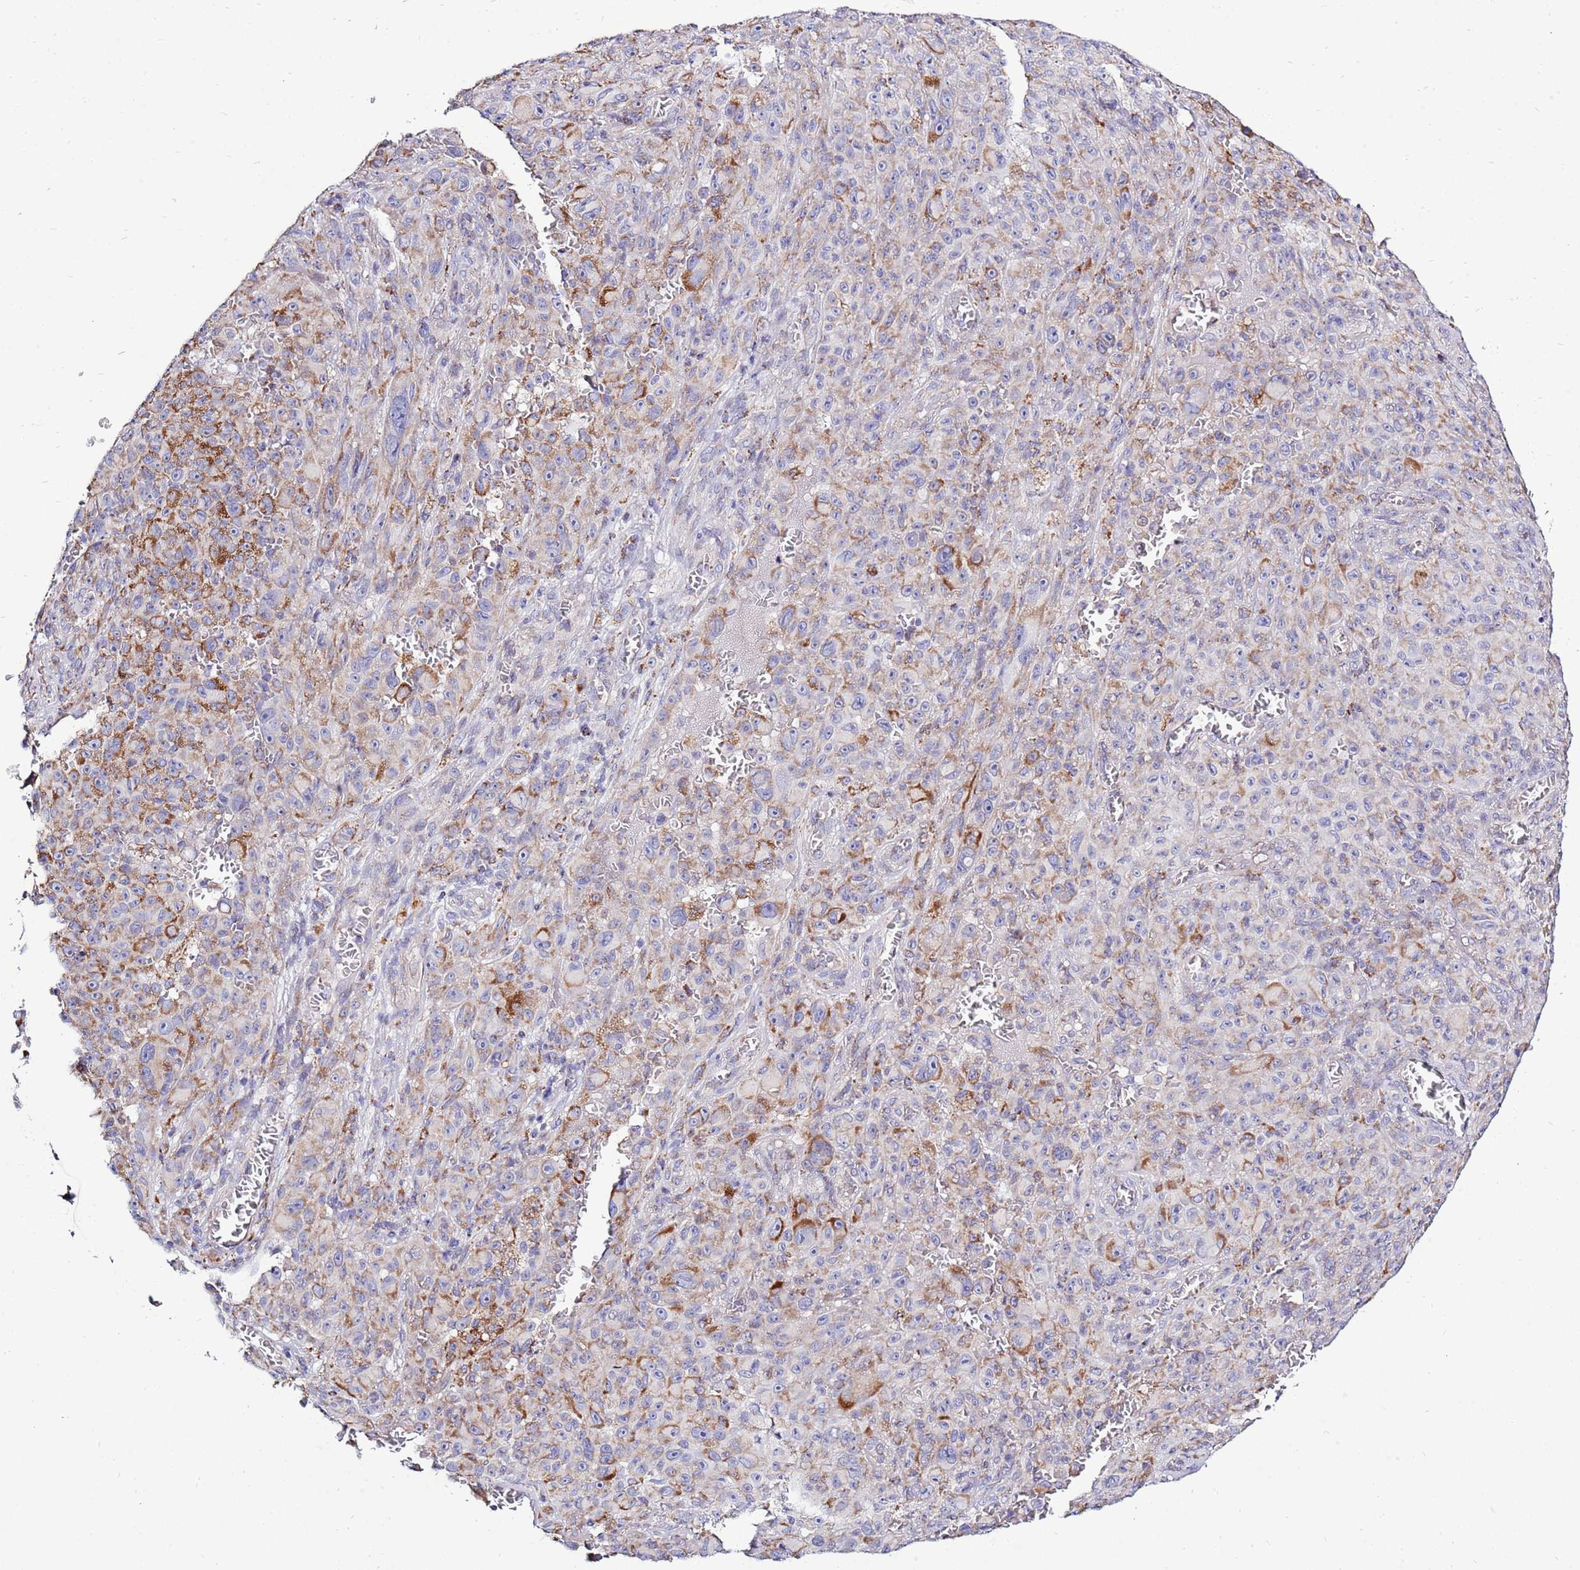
{"staining": {"intensity": "moderate", "quantity": "25%-75%", "location": "cytoplasmic/membranous"}, "tissue": "melanoma", "cell_type": "Tumor cells", "image_type": "cancer", "snomed": [{"axis": "morphology", "description": "Malignant melanoma, NOS"}, {"axis": "topography", "description": "Skin"}], "caption": "Melanoma tissue demonstrates moderate cytoplasmic/membranous staining in about 25%-75% of tumor cells Ihc stains the protein in brown and the nuclei are stained blue.", "gene": "IGF1R", "patient": {"sex": "female", "age": 82}}